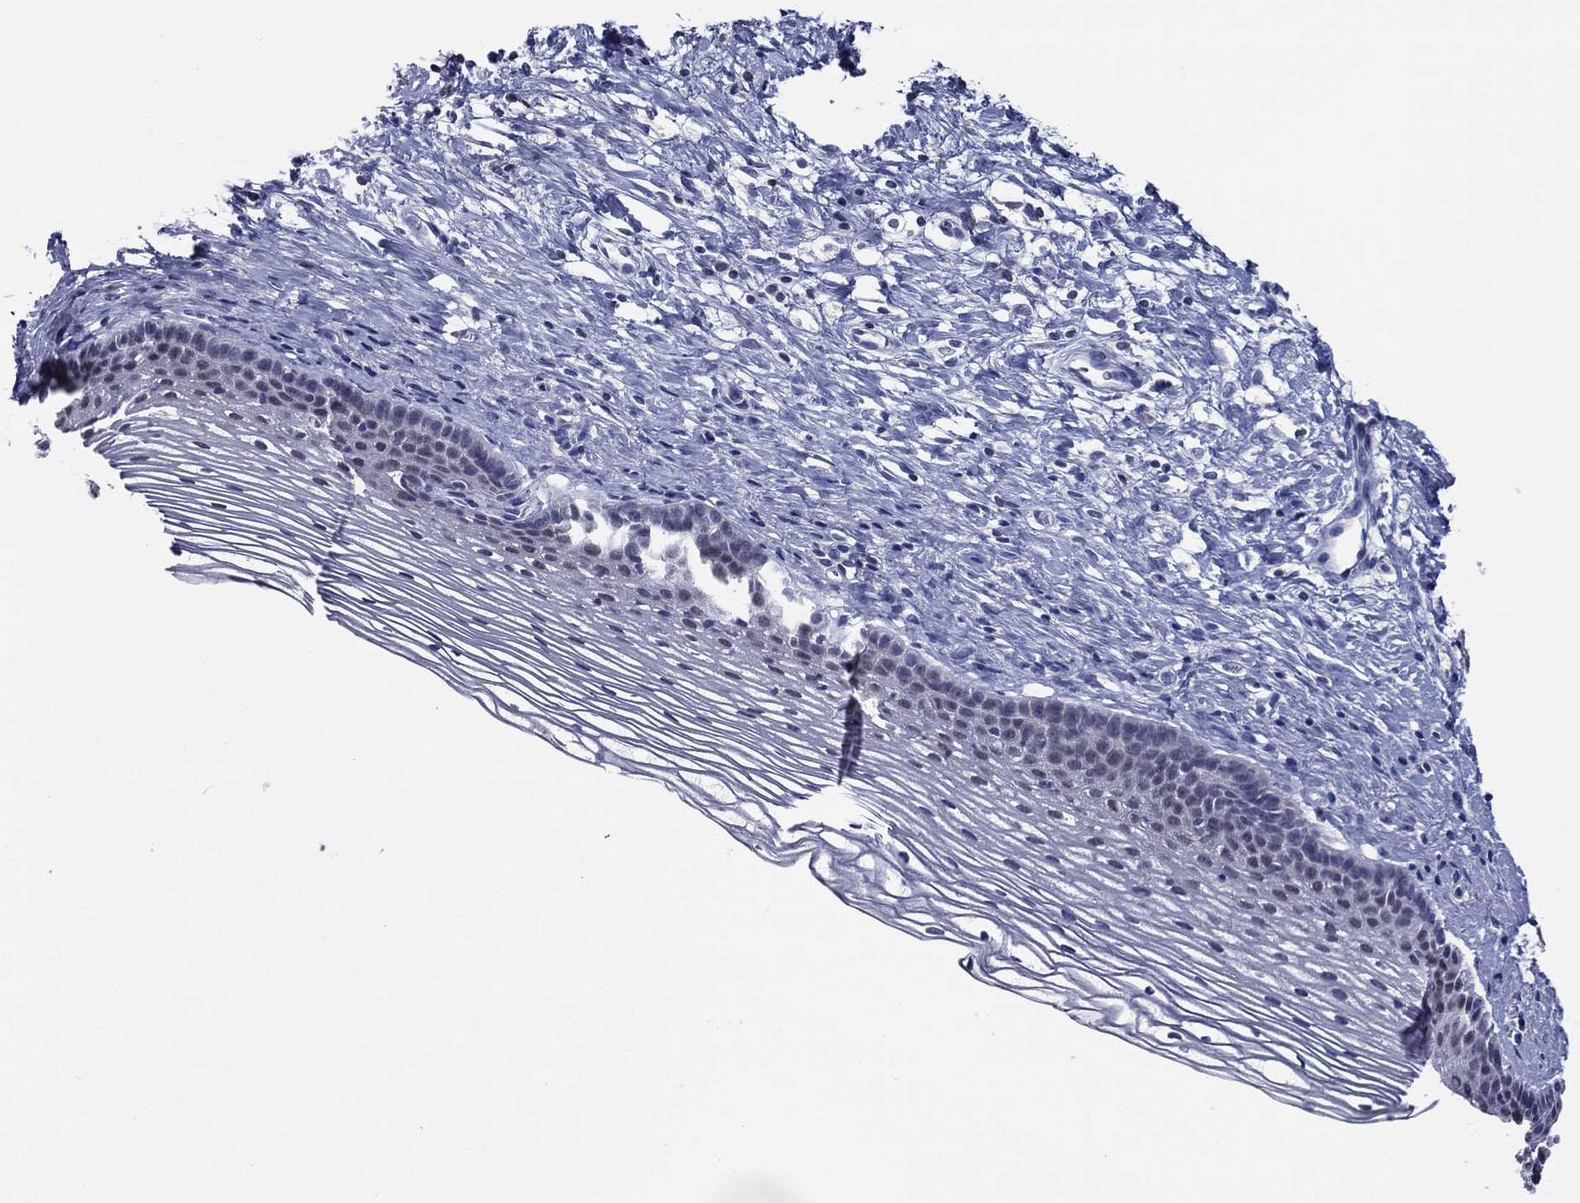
{"staining": {"intensity": "negative", "quantity": "none", "location": "none"}, "tissue": "cervix", "cell_type": "Glandular cells", "image_type": "normal", "snomed": [{"axis": "morphology", "description": "Normal tissue, NOS"}, {"axis": "topography", "description": "Cervix"}], "caption": "Human cervix stained for a protein using IHC displays no staining in glandular cells.", "gene": "TFAP2A", "patient": {"sex": "female", "age": 39}}